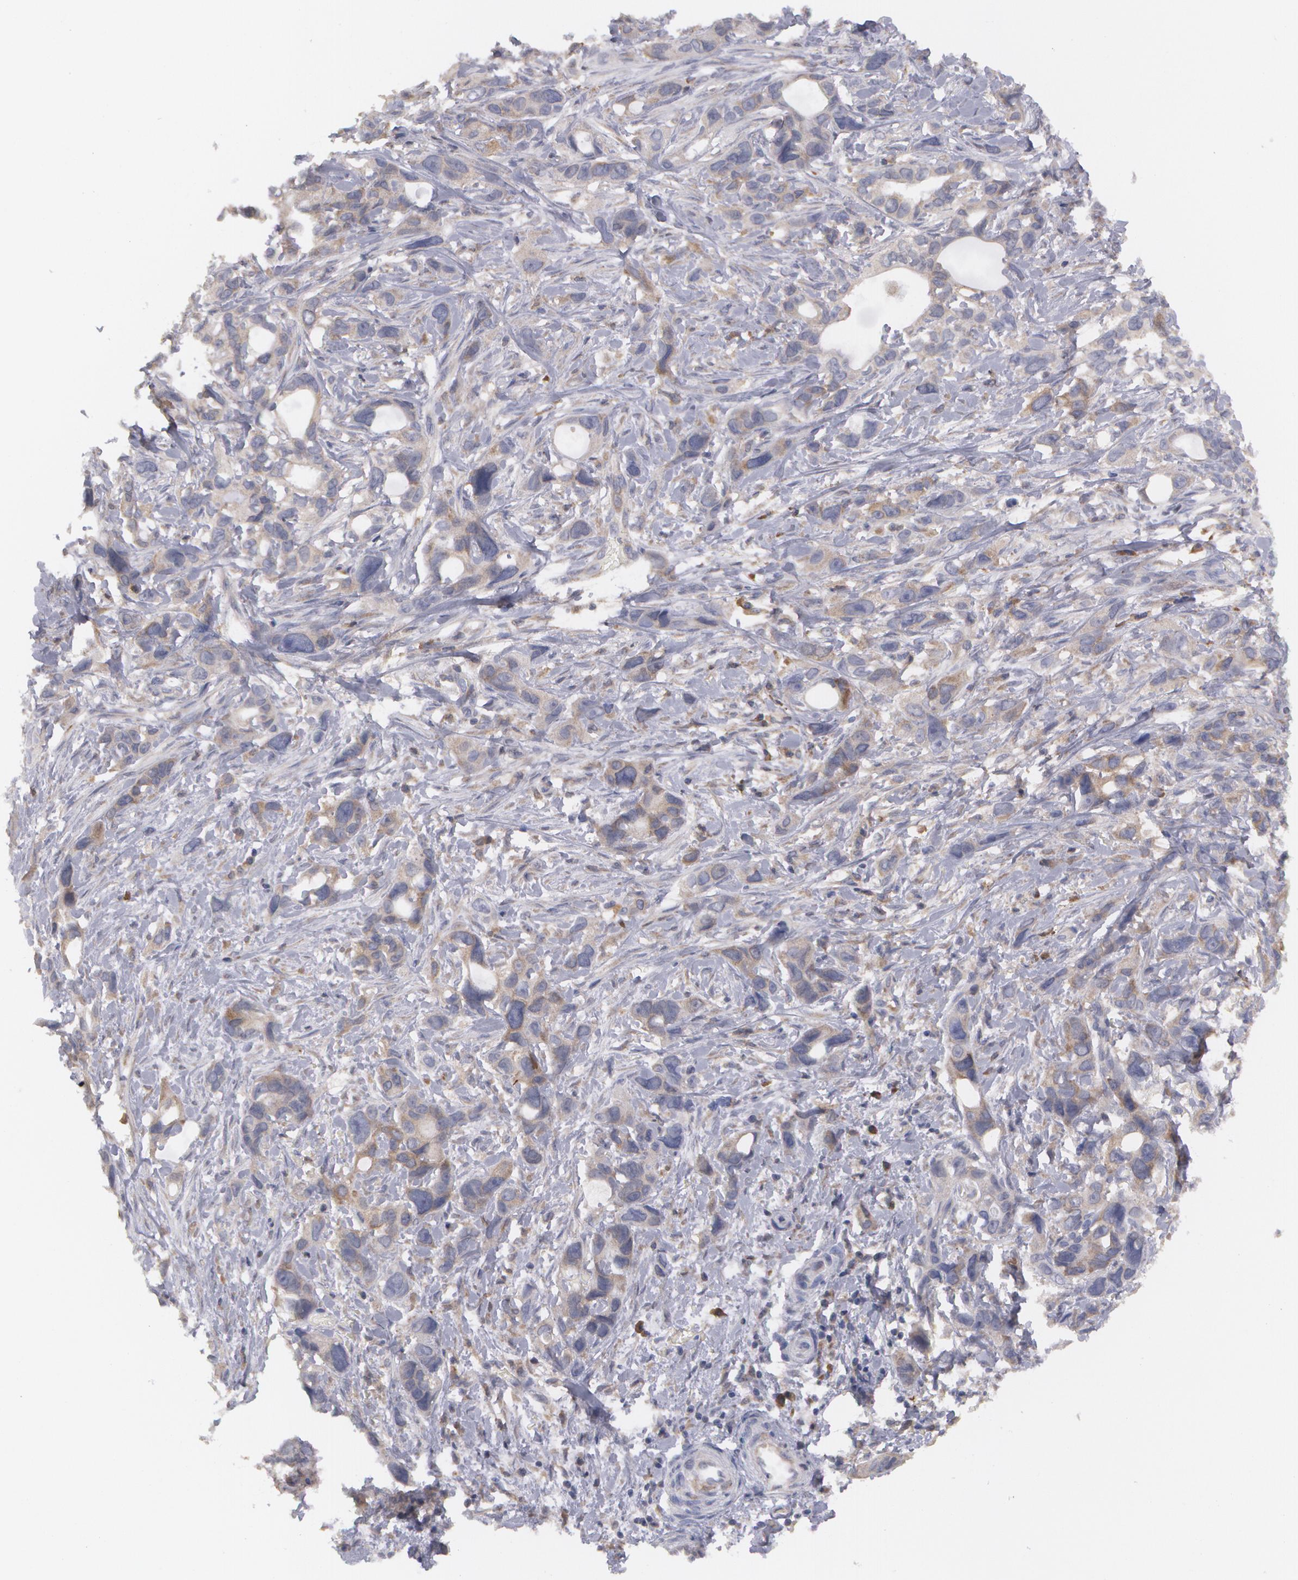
{"staining": {"intensity": "weak", "quantity": ">75%", "location": "cytoplasmic/membranous"}, "tissue": "stomach cancer", "cell_type": "Tumor cells", "image_type": "cancer", "snomed": [{"axis": "morphology", "description": "Adenocarcinoma, NOS"}, {"axis": "topography", "description": "Stomach, upper"}], "caption": "Immunohistochemistry (IHC) of human stomach cancer exhibits low levels of weak cytoplasmic/membranous positivity in about >75% of tumor cells. (Brightfield microscopy of DAB IHC at high magnification).", "gene": "MTHFD1", "patient": {"sex": "male", "age": 47}}